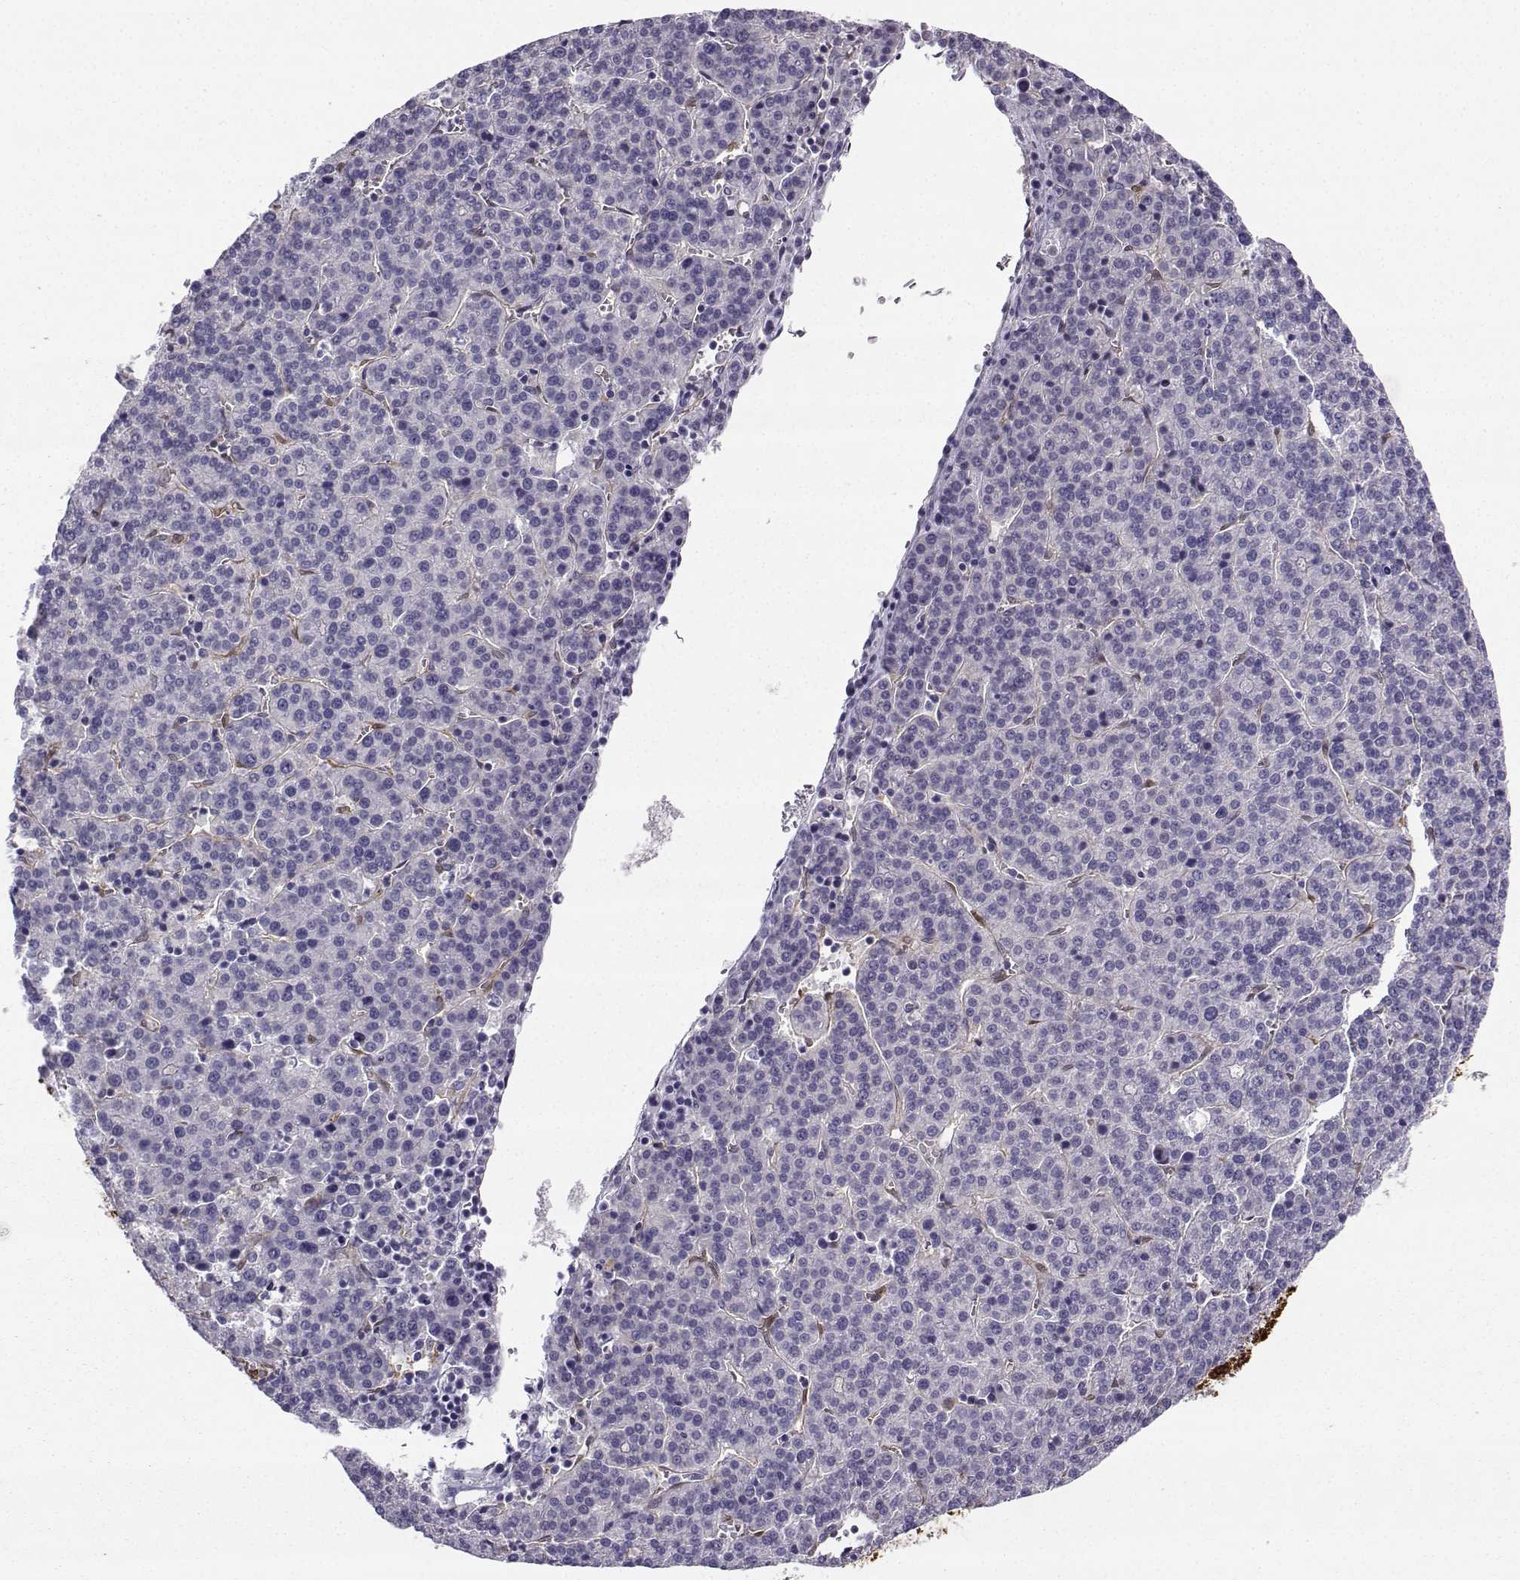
{"staining": {"intensity": "negative", "quantity": "none", "location": "none"}, "tissue": "liver cancer", "cell_type": "Tumor cells", "image_type": "cancer", "snomed": [{"axis": "morphology", "description": "Carcinoma, Hepatocellular, NOS"}, {"axis": "topography", "description": "Liver"}], "caption": "Immunohistochemistry (IHC) photomicrograph of human liver hepatocellular carcinoma stained for a protein (brown), which exhibits no expression in tumor cells. (Brightfield microscopy of DAB (3,3'-diaminobenzidine) immunohistochemistry at high magnification).", "gene": "NQO1", "patient": {"sex": "female", "age": 58}}